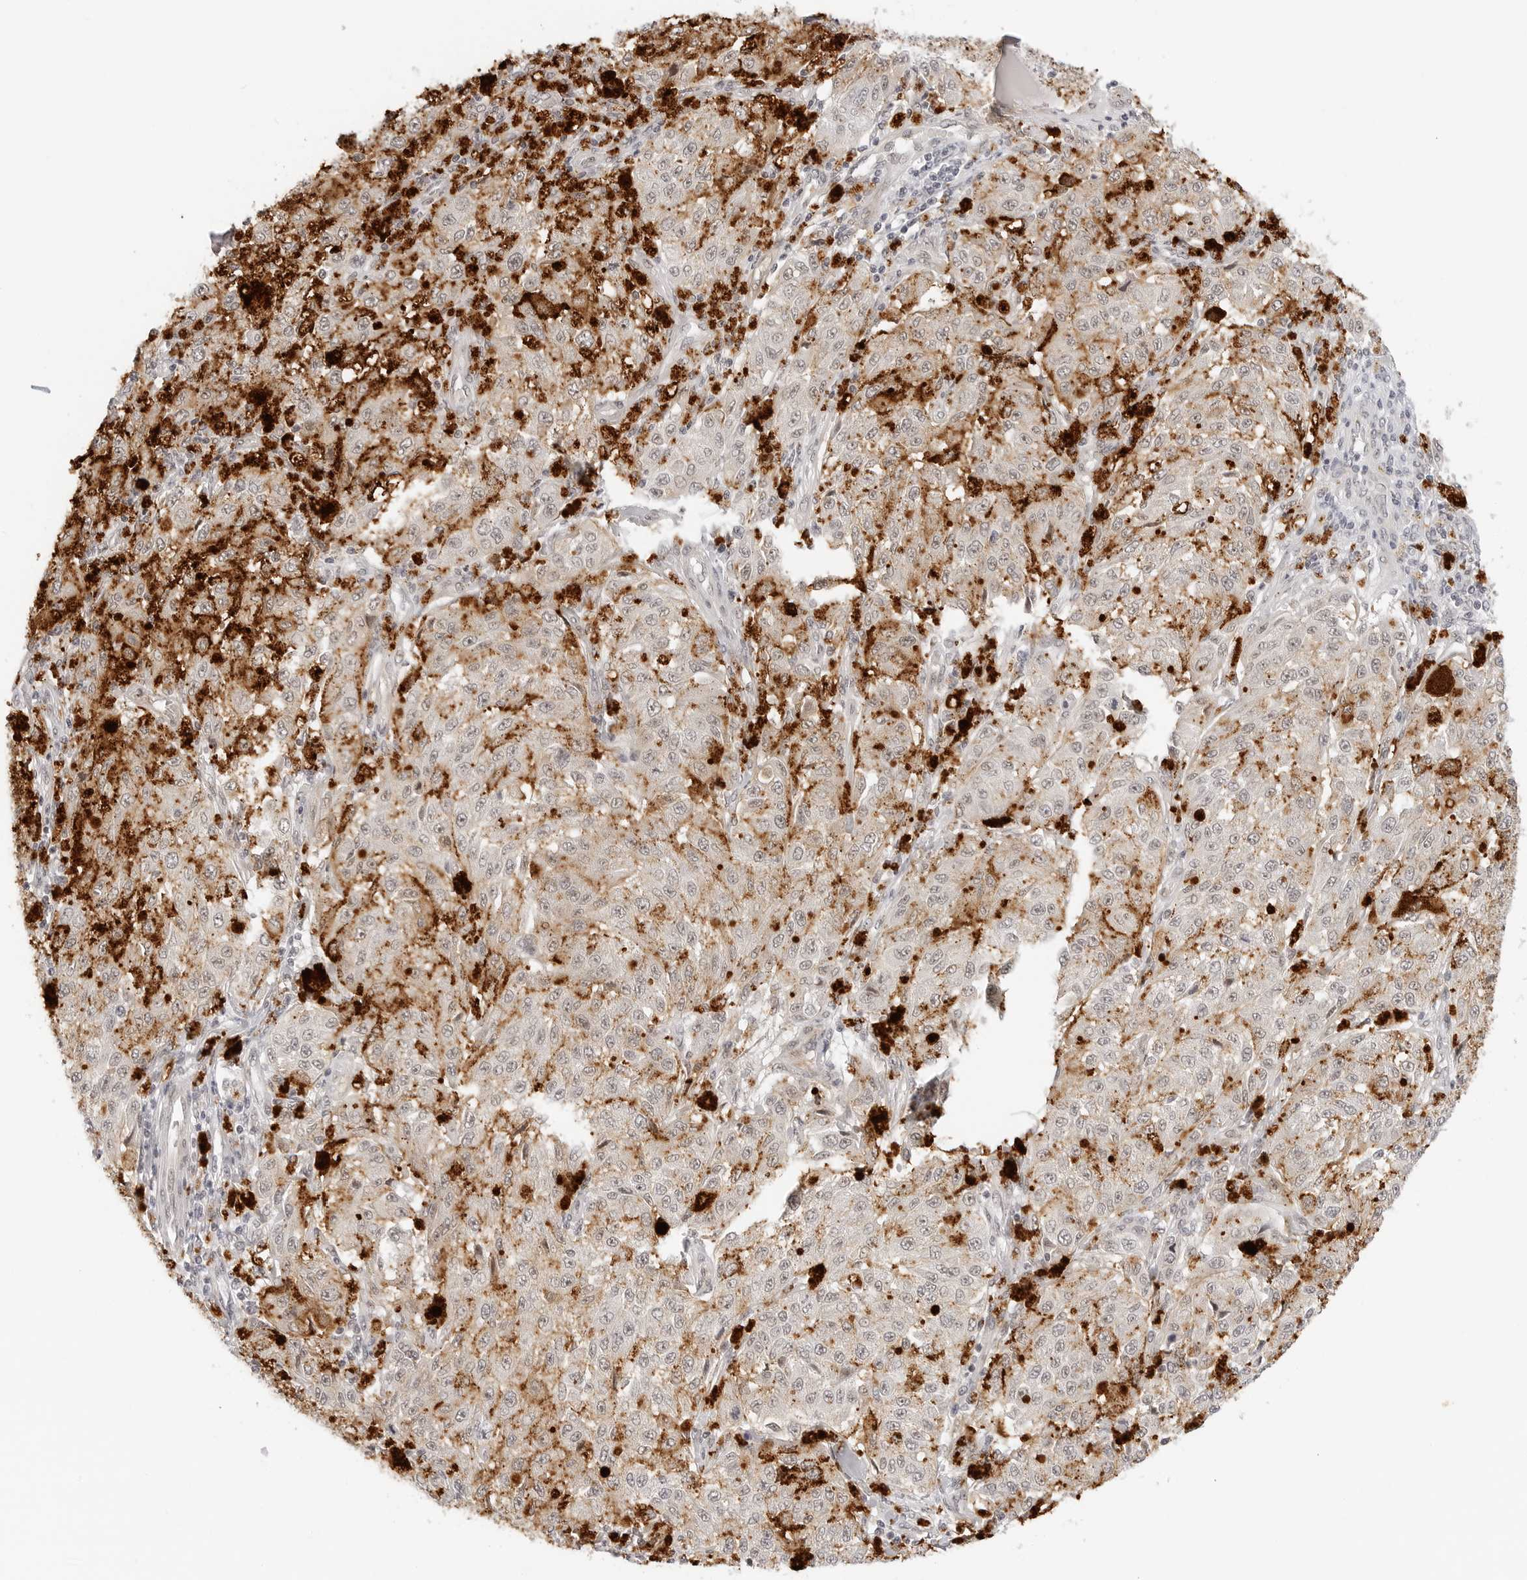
{"staining": {"intensity": "negative", "quantity": "none", "location": "none"}, "tissue": "melanoma", "cell_type": "Tumor cells", "image_type": "cancer", "snomed": [{"axis": "morphology", "description": "Malignant melanoma, NOS"}, {"axis": "topography", "description": "Skin"}], "caption": "DAB immunohistochemical staining of malignant melanoma demonstrates no significant positivity in tumor cells. (Brightfield microscopy of DAB (3,3'-diaminobenzidine) immunohistochemistry at high magnification).", "gene": "HIPK3", "patient": {"sex": "female", "age": 64}}